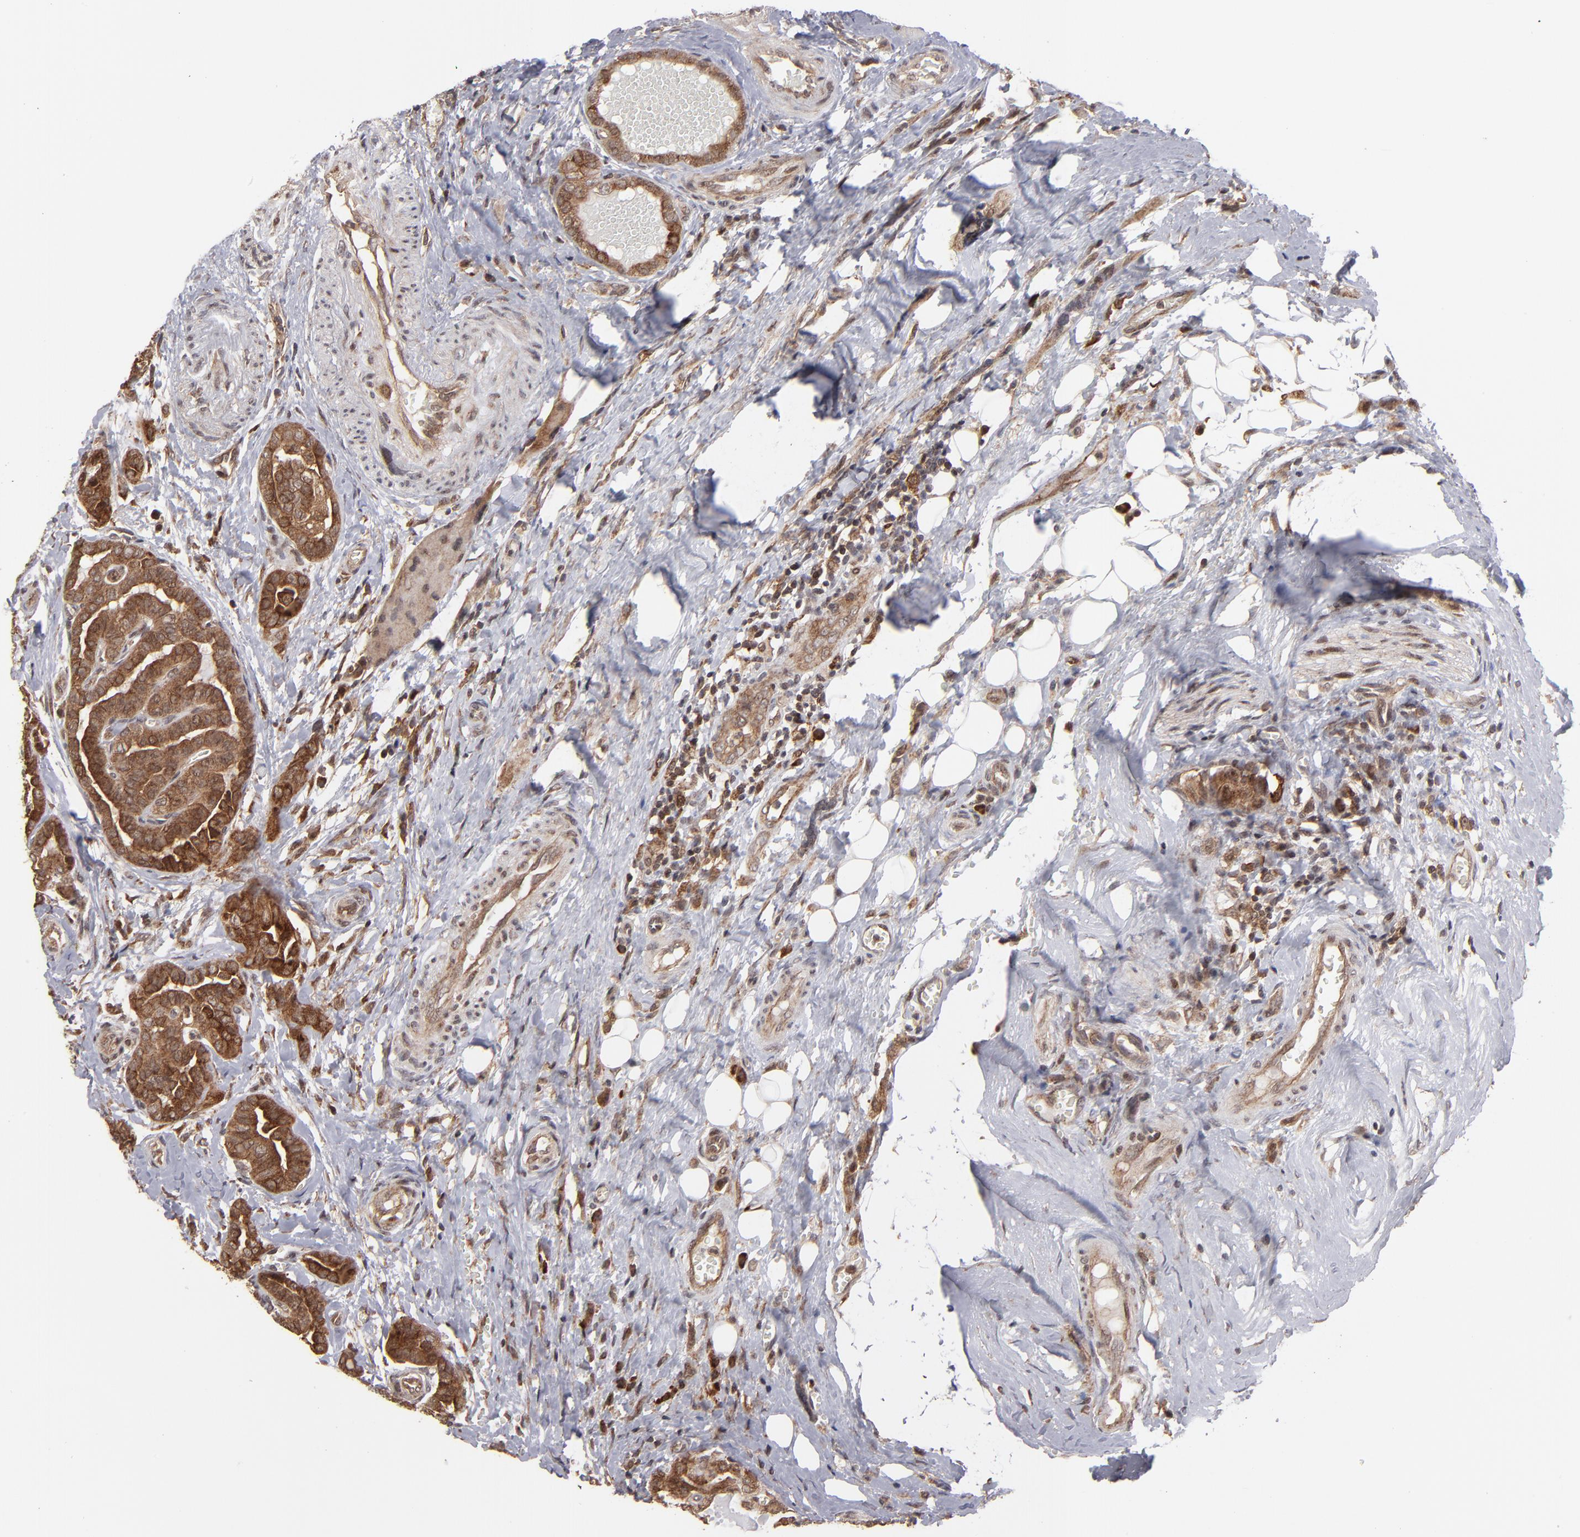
{"staining": {"intensity": "strong", "quantity": ">75%", "location": "cytoplasmic/membranous,nuclear"}, "tissue": "thyroid cancer", "cell_type": "Tumor cells", "image_type": "cancer", "snomed": [{"axis": "morphology", "description": "Carcinoma, NOS"}, {"axis": "topography", "description": "Thyroid gland"}], "caption": "Tumor cells exhibit strong cytoplasmic/membranous and nuclear positivity in approximately >75% of cells in thyroid cancer.", "gene": "RGS6", "patient": {"sex": "female", "age": 91}}